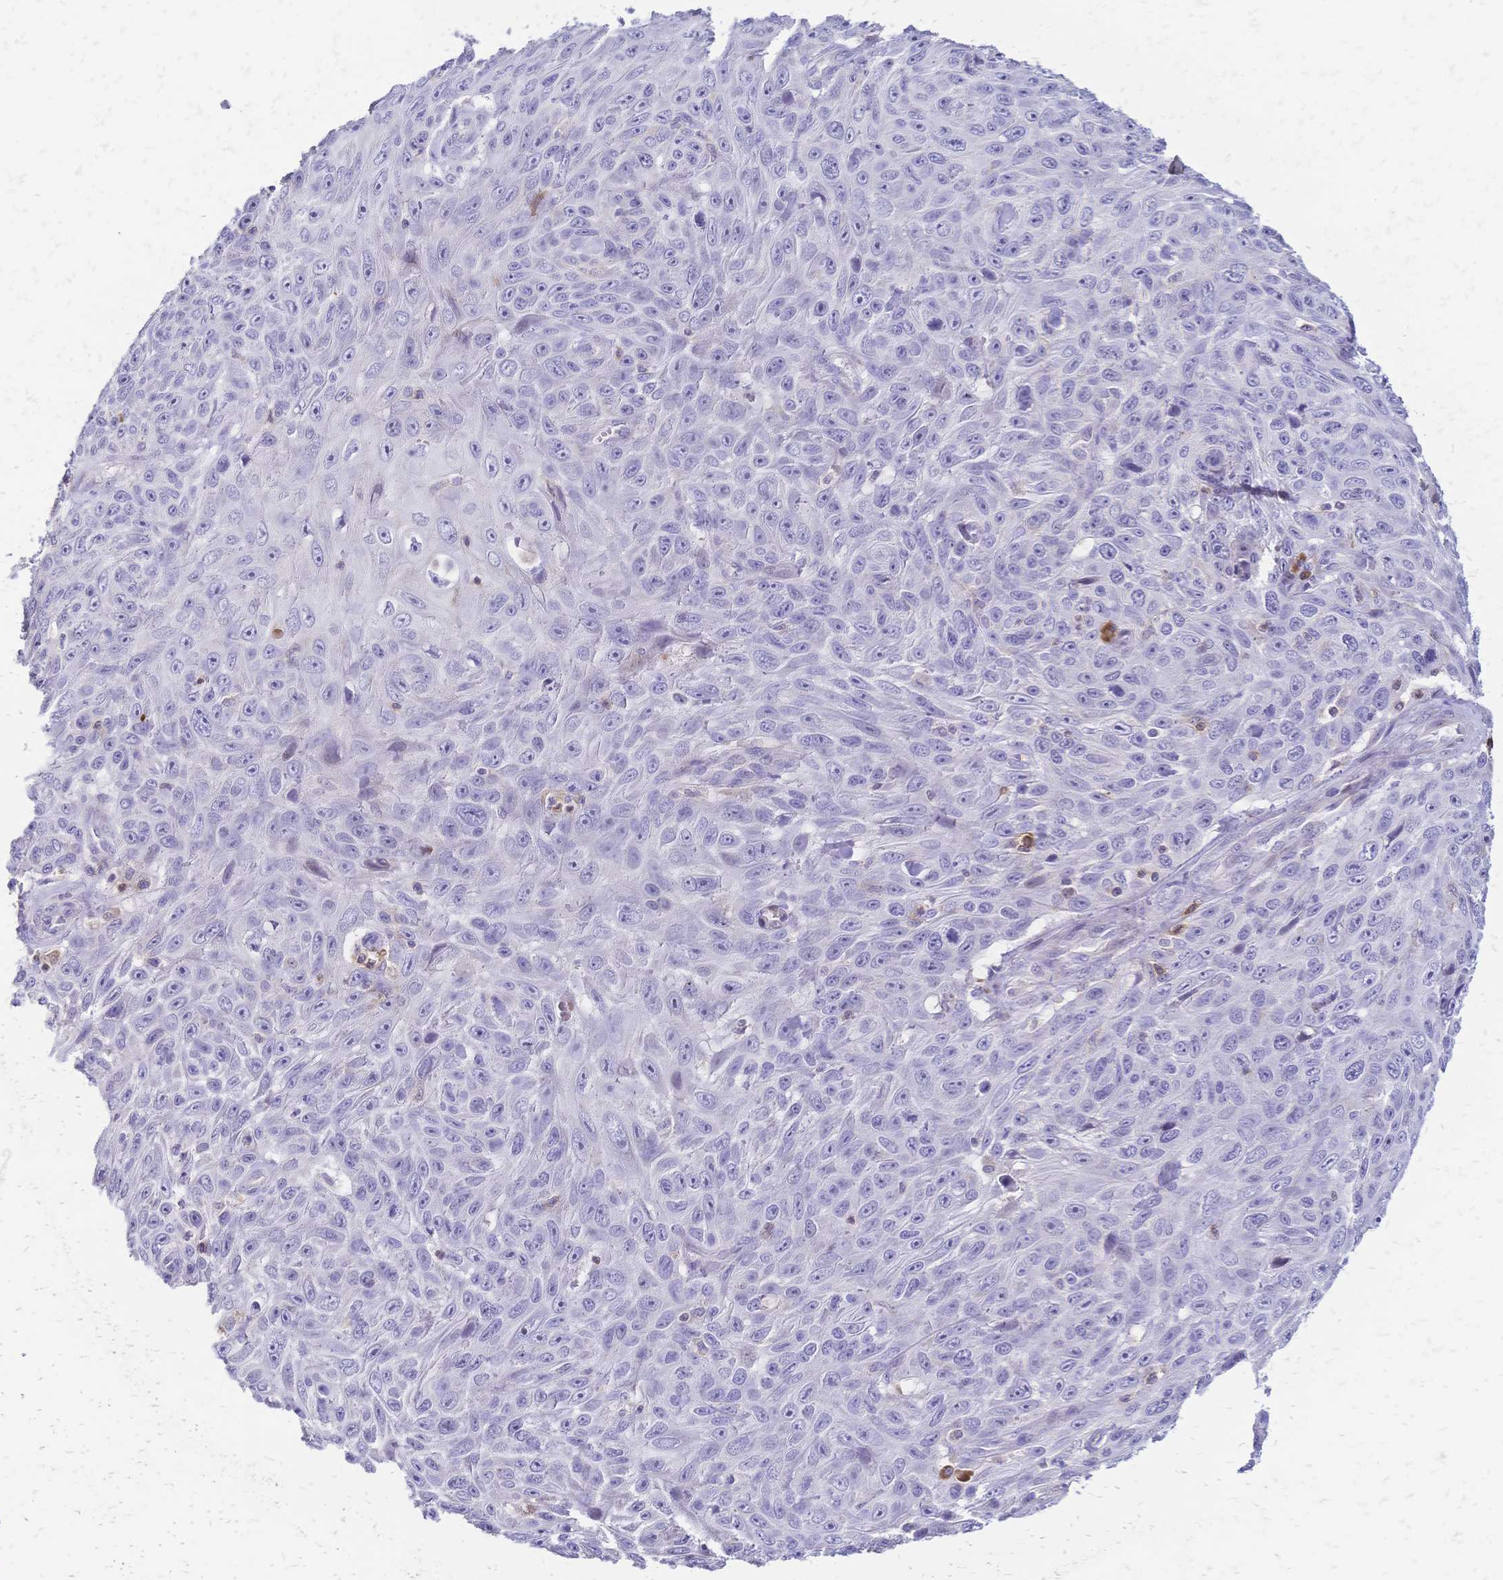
{"staining": {"intensity": "negative", "quantity": "none", "location": "none"}, "tissue": "skin cancer", "cell_type": "Tumor cells", "image_type": "cancer", "snomed": [{"axis": "morphology", "description": "Squamous cell carcinoma, NOS"}, {"axis": "topography", "description": "Skin"}], "caption": "The histopathology image shows no staining of tumor cells in skin squamous cell carcinoma.", "gene": "IL2RA", "patient": {"sex": "male", "age": 82}}